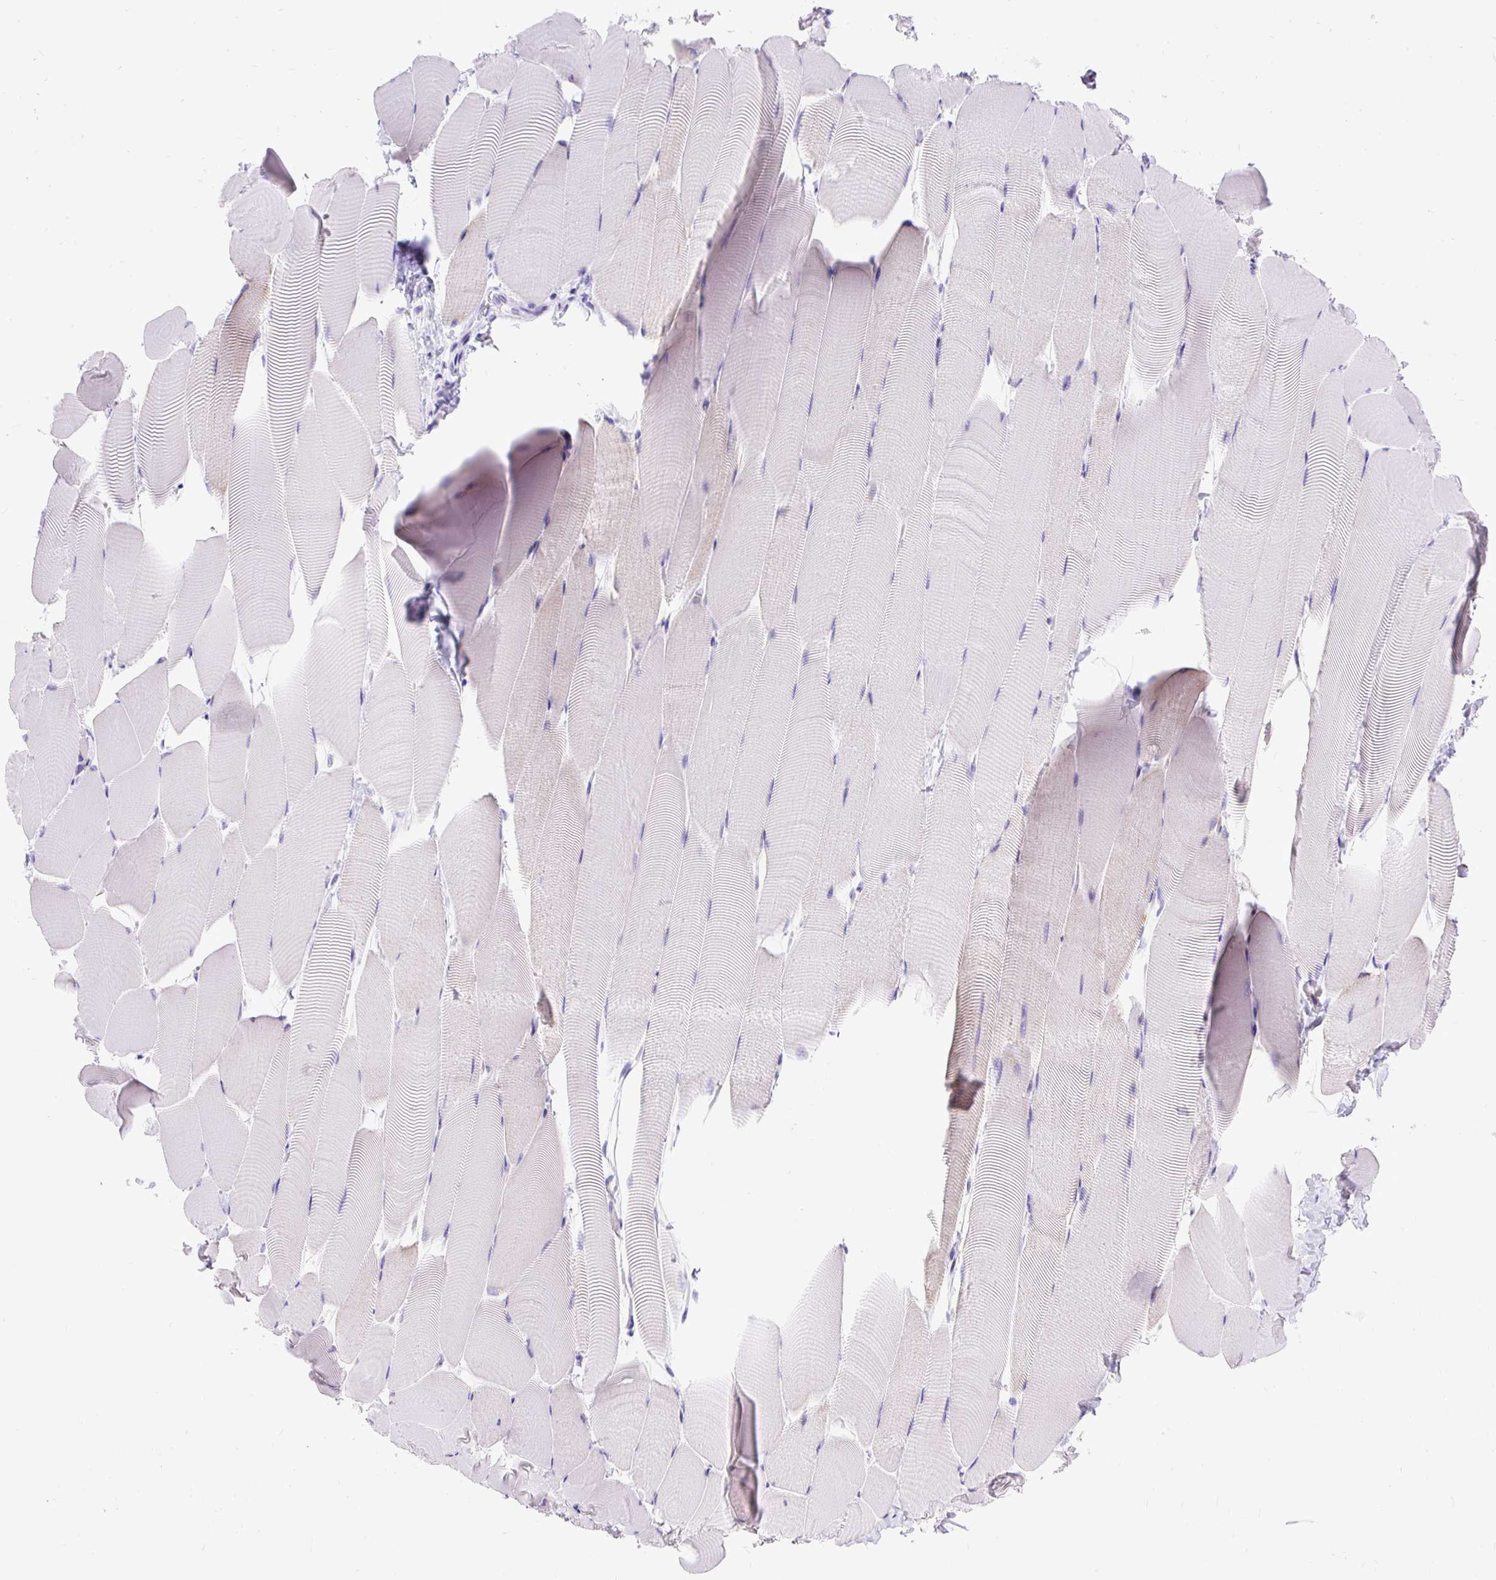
{"staining": {"intensity": "negative", "quantity": "none", "location": "none"}, "tissue": "skeletal muscle", "cell_type": "Myocytes", "image_type": "normal", "snomed": [{"axis": "morphology", "description": "Normal tissue, NOS"}, {"axis": "topography", "description": "Skeletal muscle"}], "caption": "Skeletal muscle was stained to show a protein in brown. There is no significant positivity in myocytes. (DAB IHC with hematoxylin counter stain).", "gene": "ZNF256", "patient": {"sex": "male", "age": 25}}